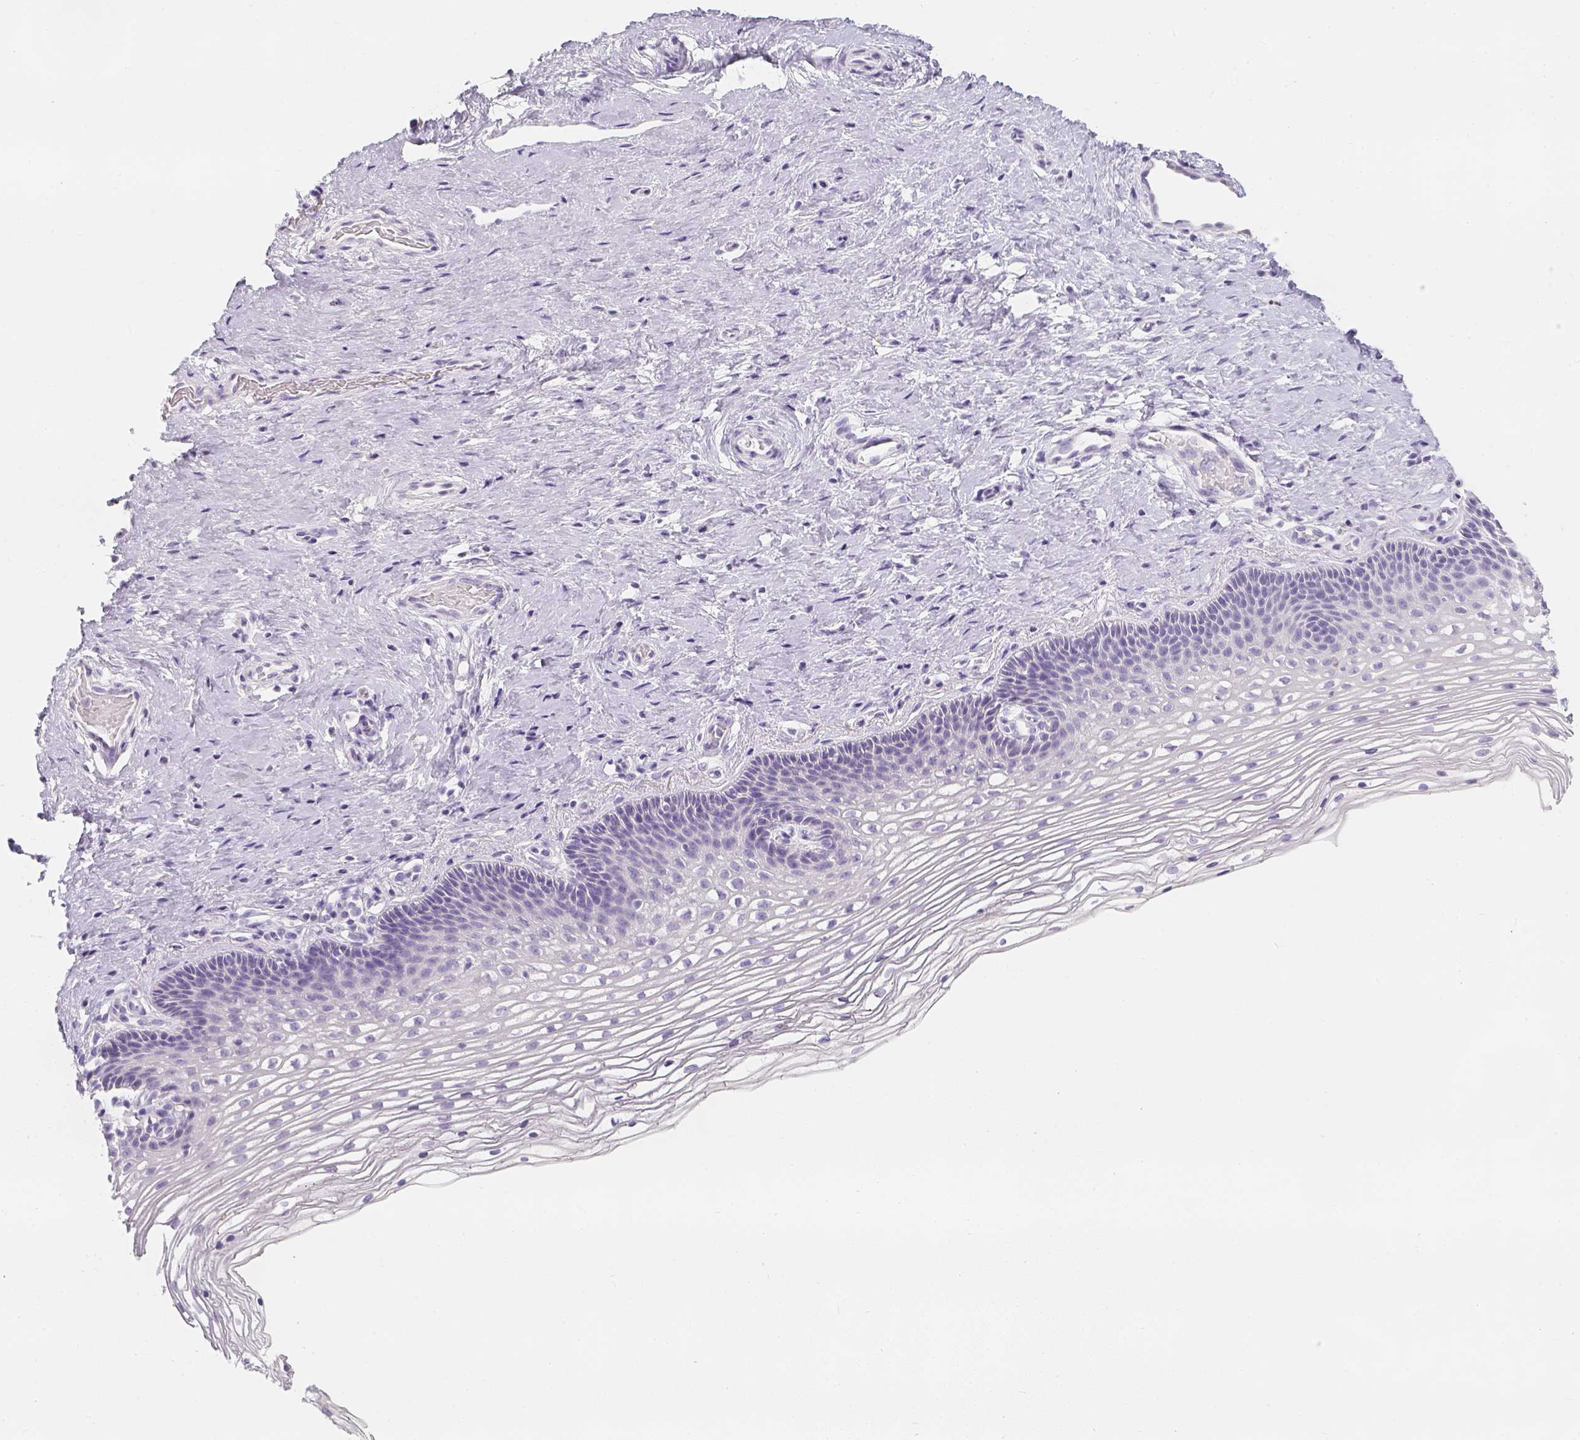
{"staining": {"intensity": "negative", "quantity": "none", "location": "none"}, "tissue": "cervix", "cell_type": "Glandular cells", "image_type": "normal", "snomed": [{"axis": "morphology", "description": "Normal tissue, NOS"}, {"axis": "topography", "description": "Cervix"}], "caption": "There is no significant positivity in glandular cells of cervix. (Brightfield microscopy of DAB (3,3'-diaminobenzidine) immunohistochemistry at high magnification).", "gene": "SLC18A1", "patient": {"sex": "female", "age": 34}}